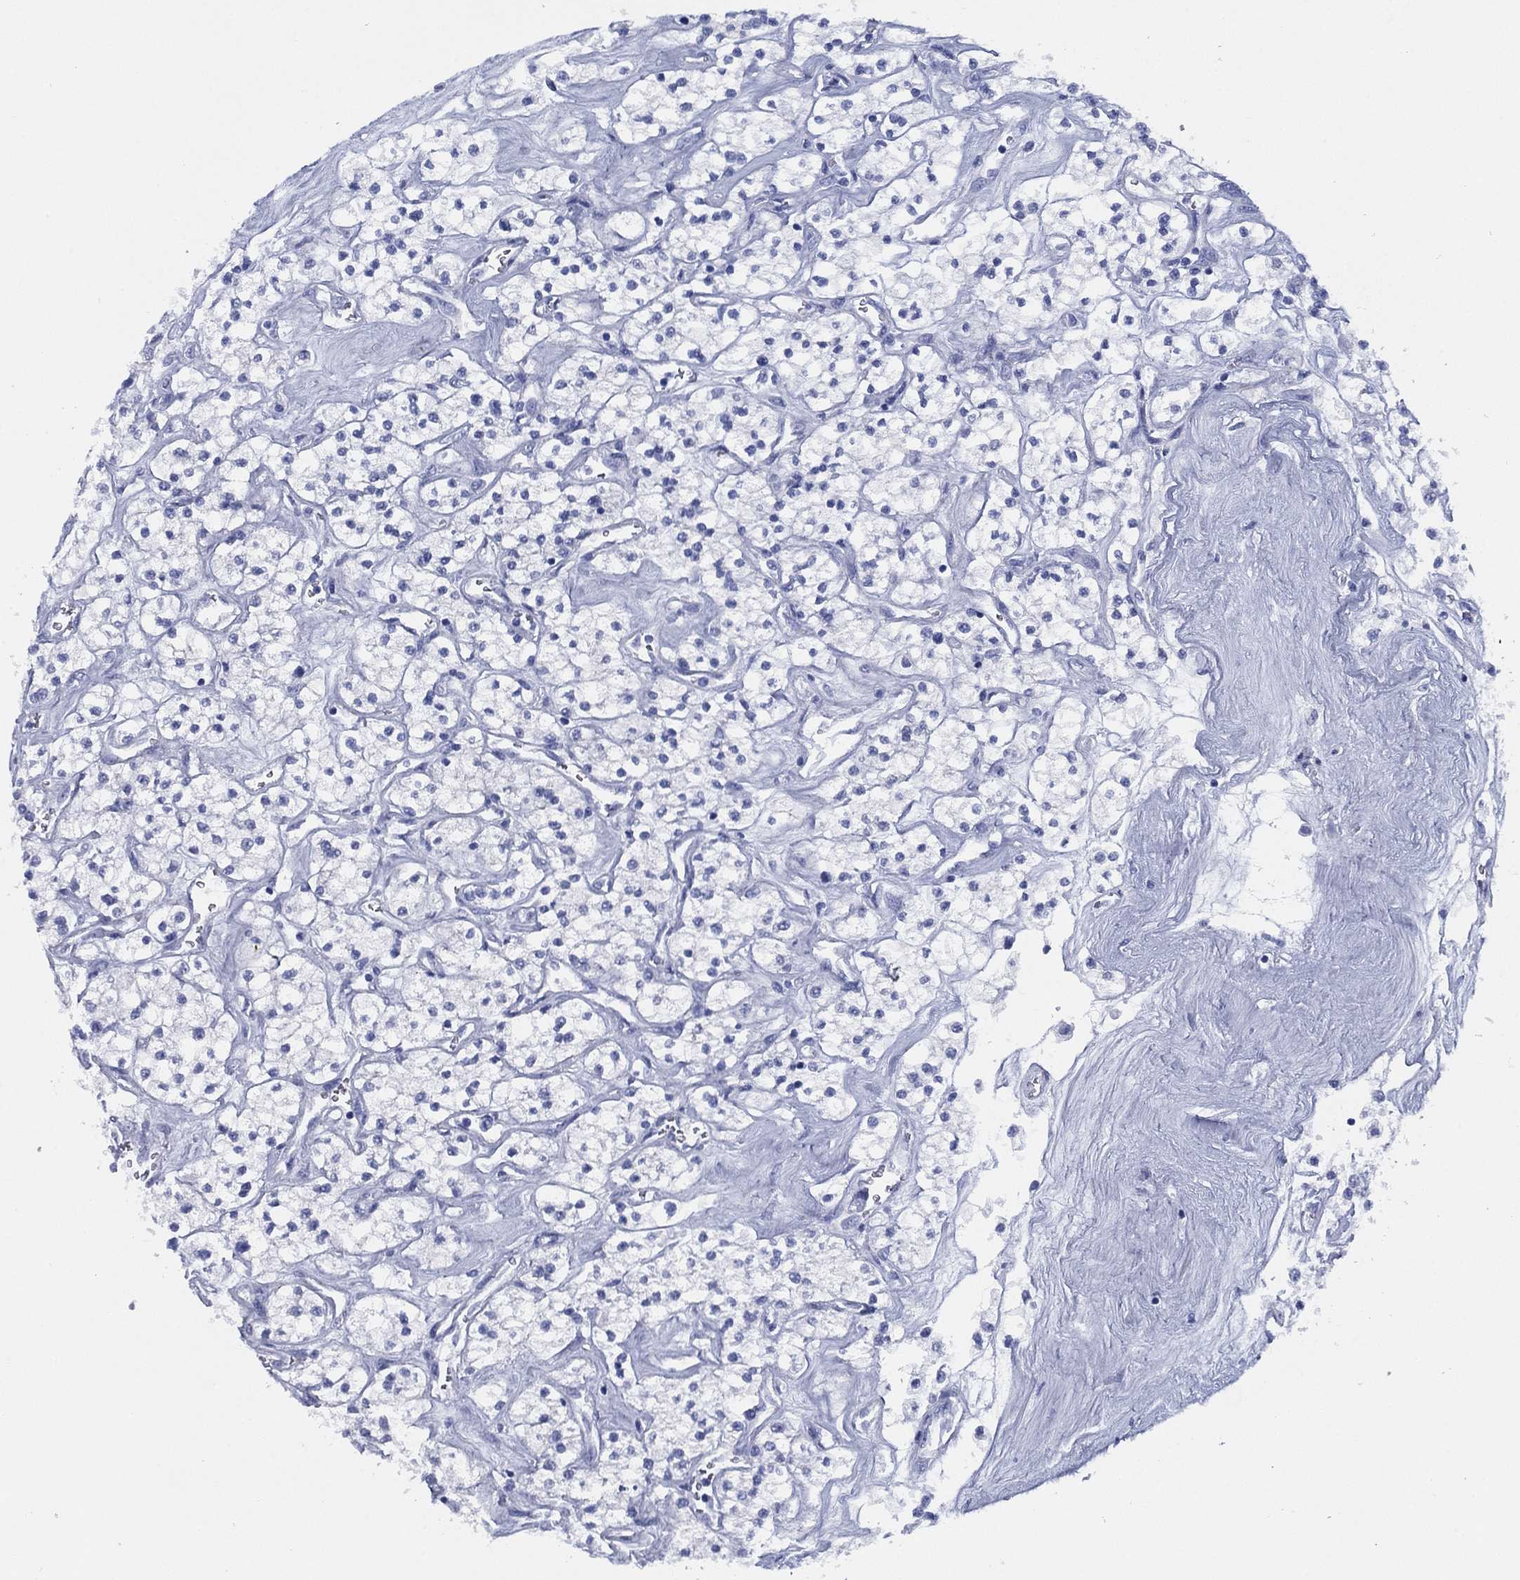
{"staining": {"intensity": "negative", "quantity": "none", "location": "none"}, "tissue": "renal cancer", "cell_type": "Tumor cells", "image_type": "cancer", "snomed": [{"axis": "morphology", "description": "Adenocarcinoma, NOS"}, {"axis": "topography", "description": "Kidney"}], "caption": "Immunohistochemical staining of human renal cancer (adenocarcinoma) shows no significant staining in tumor cells. (DAB (3,3'-diaminobenzidine) immunohistochemistry, high magnification).", "gene": "TMEM252", "patient": {"sex": "male", "age": 80}}